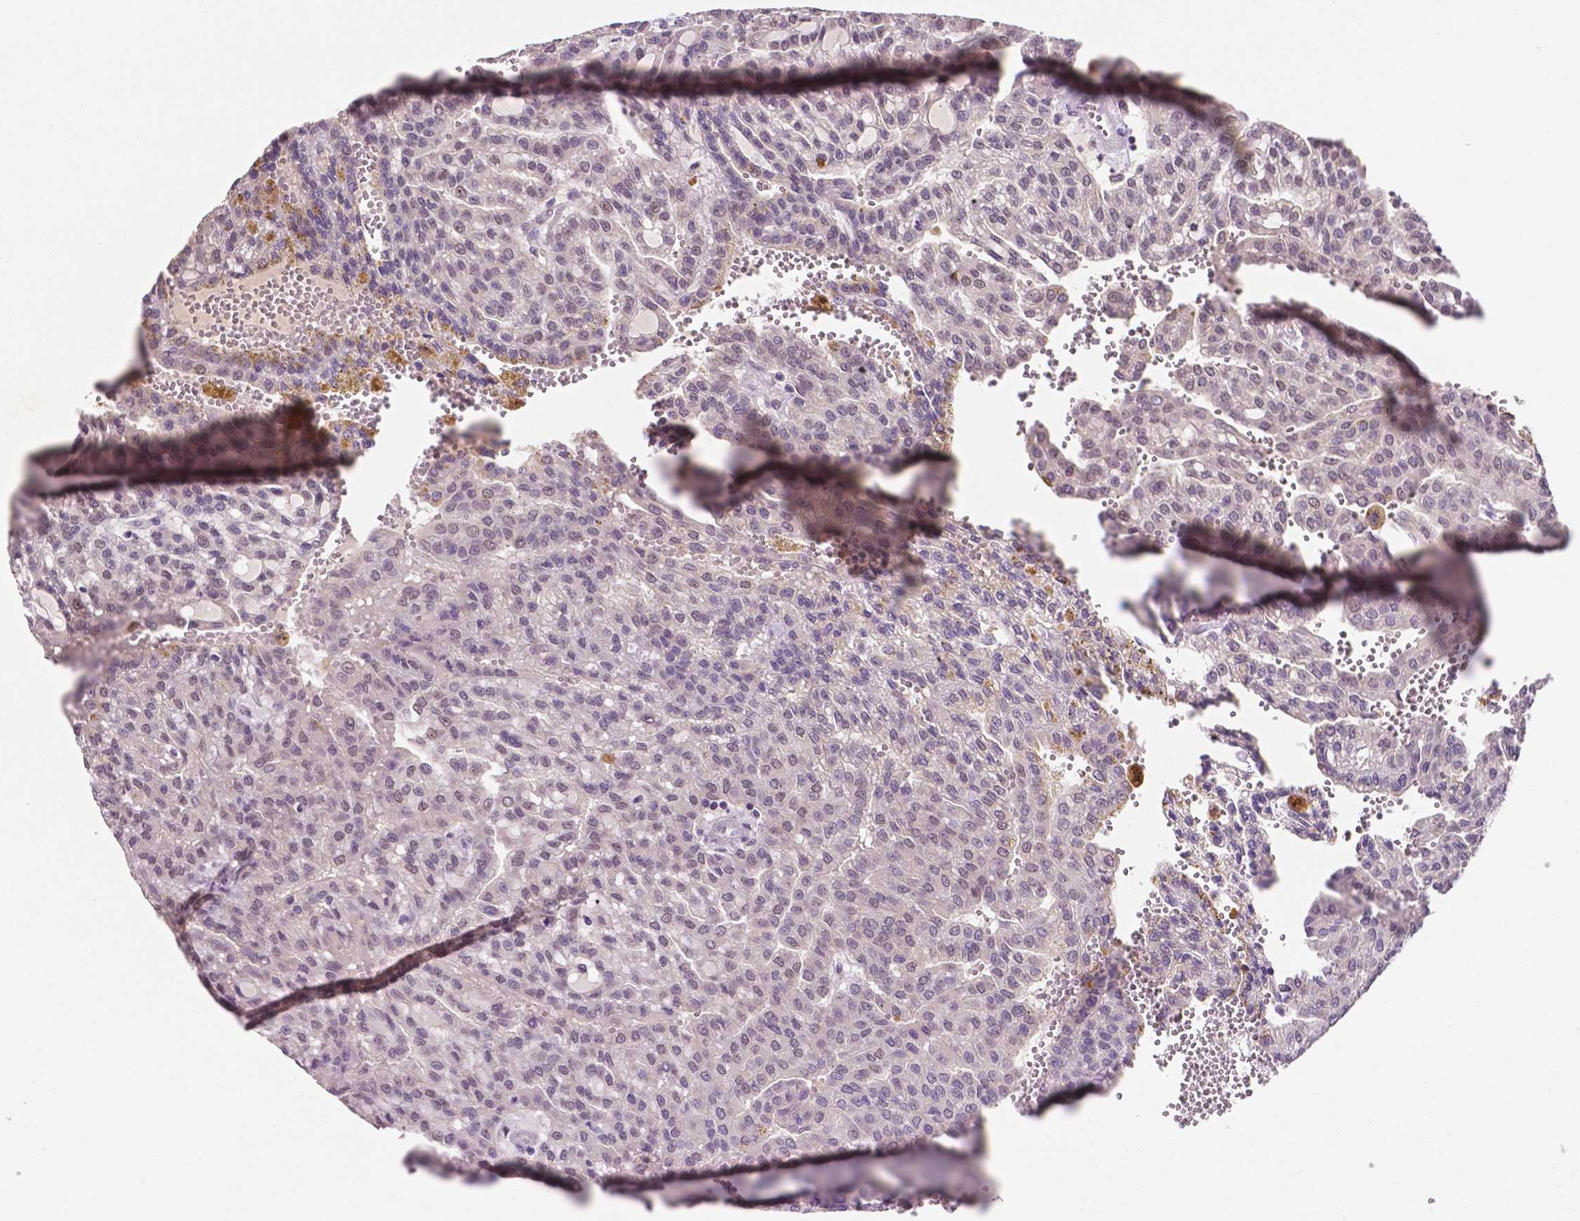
{"staining": {"intensity": "negative", "quantity": "none", "location": "none"}, "tissue": "renal cancer", "cell_type": "Tumor cells", "image_type": "cancer", "snomed": [{"axis": "morphology", "description": "Adenocarcinoma, NOS"}, {"axis": "topography", "description": "Kidney"}], "caption": "Immunohistochemistry (IHC) of renal cancer (adenocarcinoma) displays no expression in tumor cells.", "gene": "MROH6", "patient": {"sex": "male", "age": 63}}